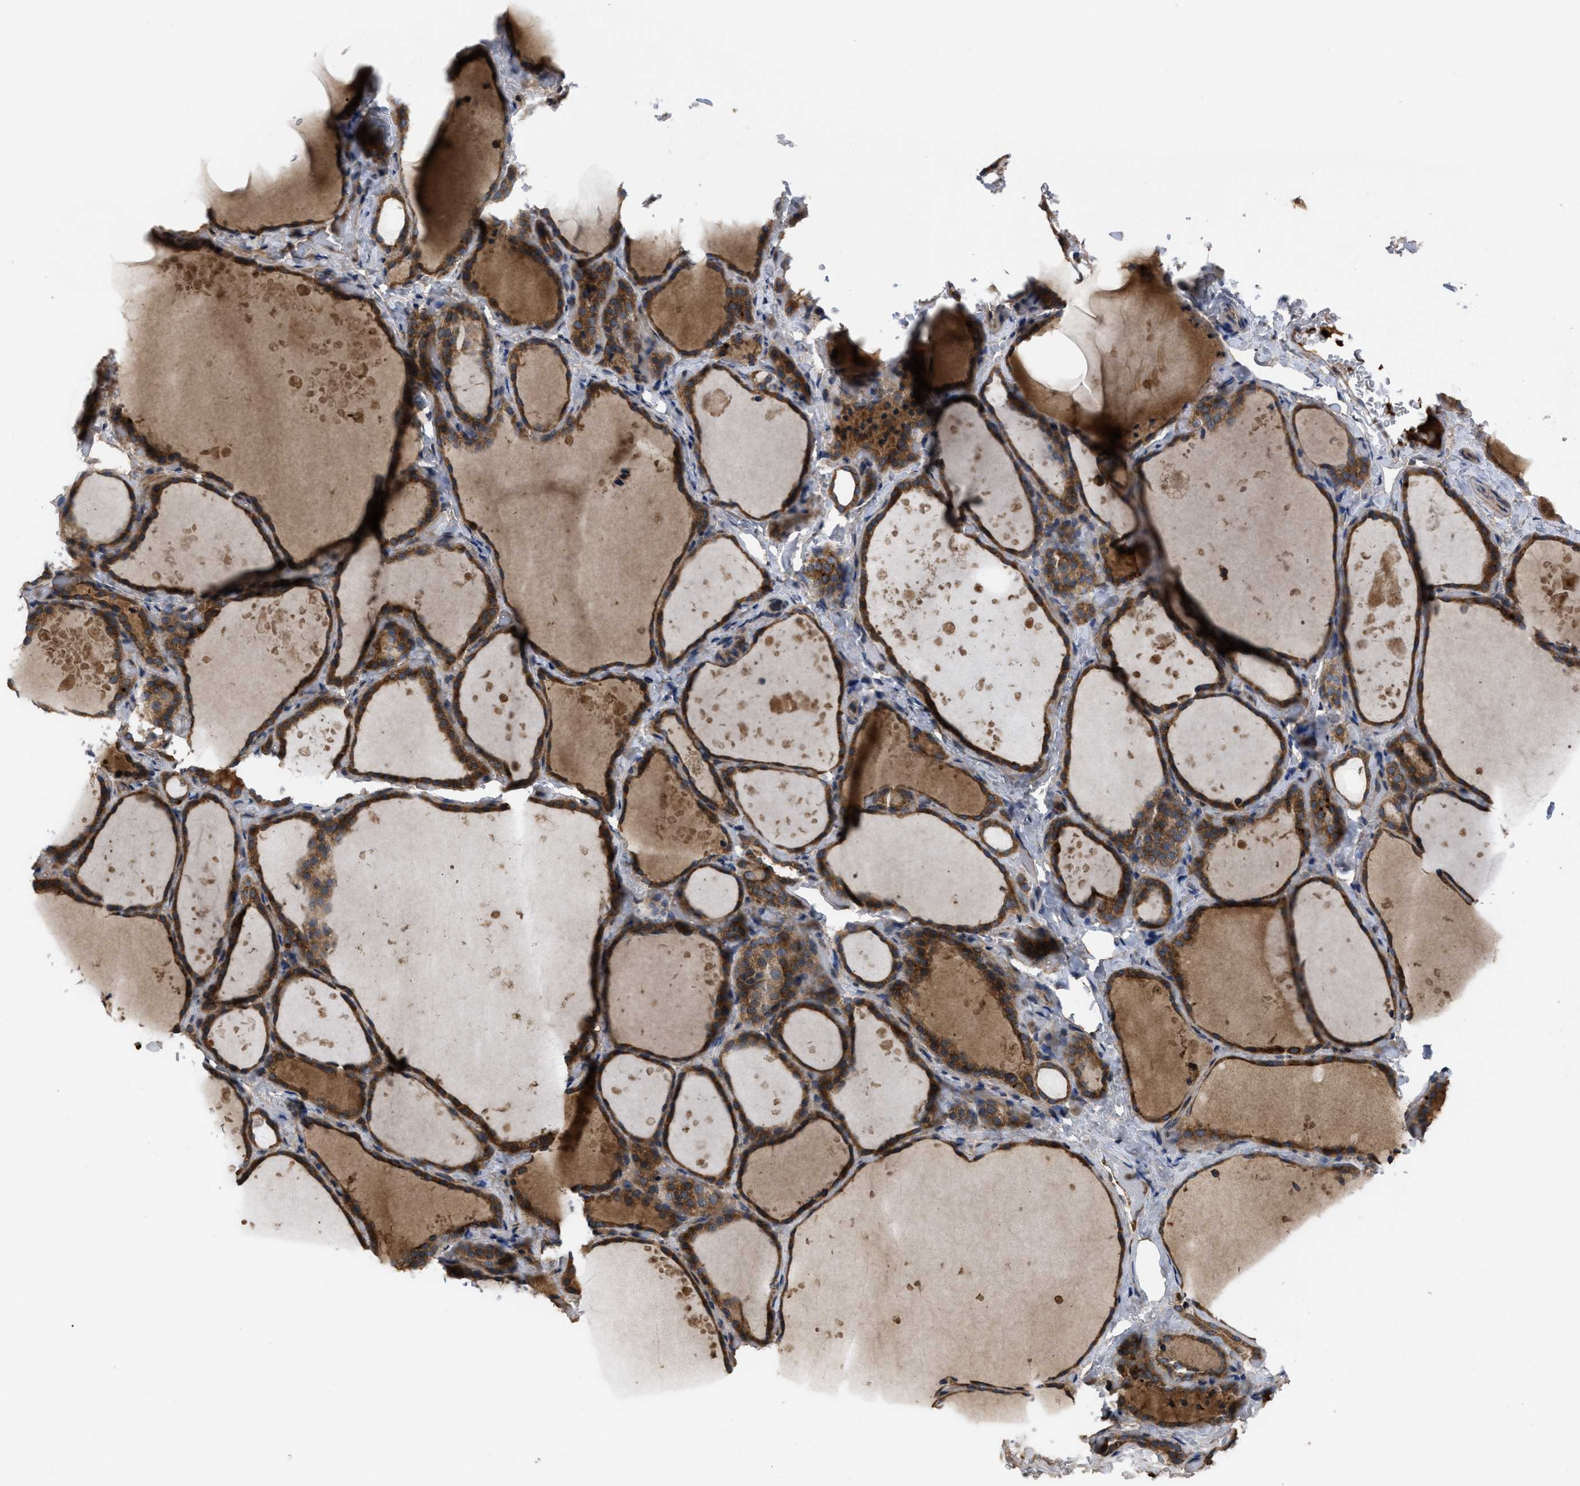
{"staining": {"intensity": "moderate", "quantity": ">75%", "location": "cytoplasmic/membranous"}, "tissue": "thyroid gland", "cell_type": "Glandular cells", "image_type": "normal", "snomed": [{"axis": "morphology", "description": "Normal tissue, NOS"}, {"axis": "topography", "description": "Thyroid gland"}], "caption": "About >75% of glandular cells in benign human thyroid gland display moderate cytoplasmic/membranous protein staining as visualized by brown immunohistochemical staining.", "gene": "RAB2A", "patient": {"sex": "female", "age": 44}}